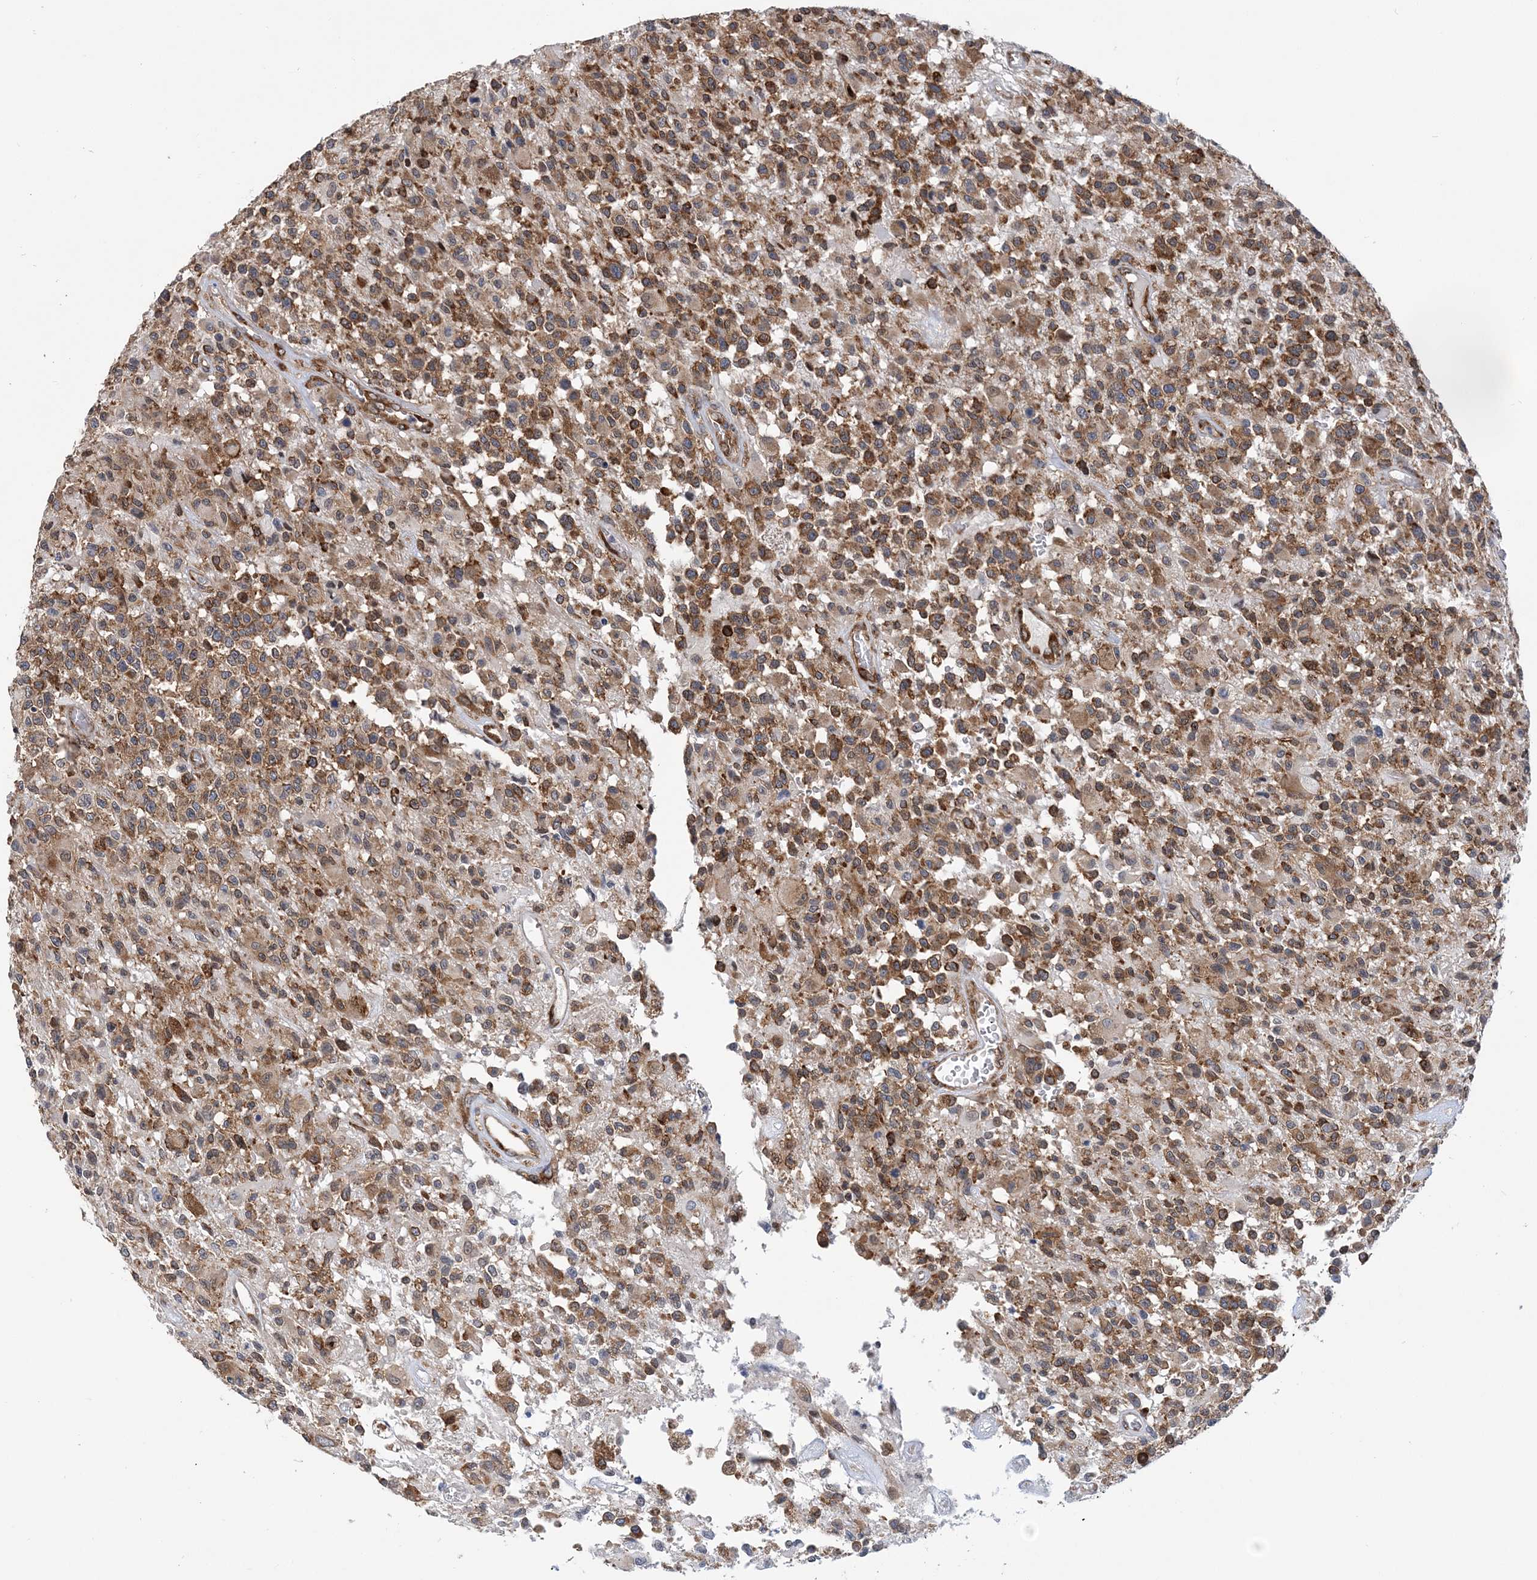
{"staining": {"intensity": "moderate", "quantity": ">75%", "location": "cytoplasmic/membranous"}, "tissue": "glioma", "cell_type": "Tumor cells", "image_type": "cancer", "snomed": [{"axis": "morphology", "description": "Glioma, malignant, High grade"}, {"axis": "morphology", "description": "Glioblastoma, NOS"}, {"axis": "topography", "description": "Brain"}], "caption": "Protein positivity by IHC shows moderate cytoplasmic/membranous positivity in approximately >75% of tumor cells in high-grade glioma (malignant). (Stains: DAB (3,3'-diaminobenzidine) in brown, nuclei in blue, Microscopy: brightfield microscopy at high magnification).", "gene": "PHF1", "patient": {"sex": "male", "age": 60}}